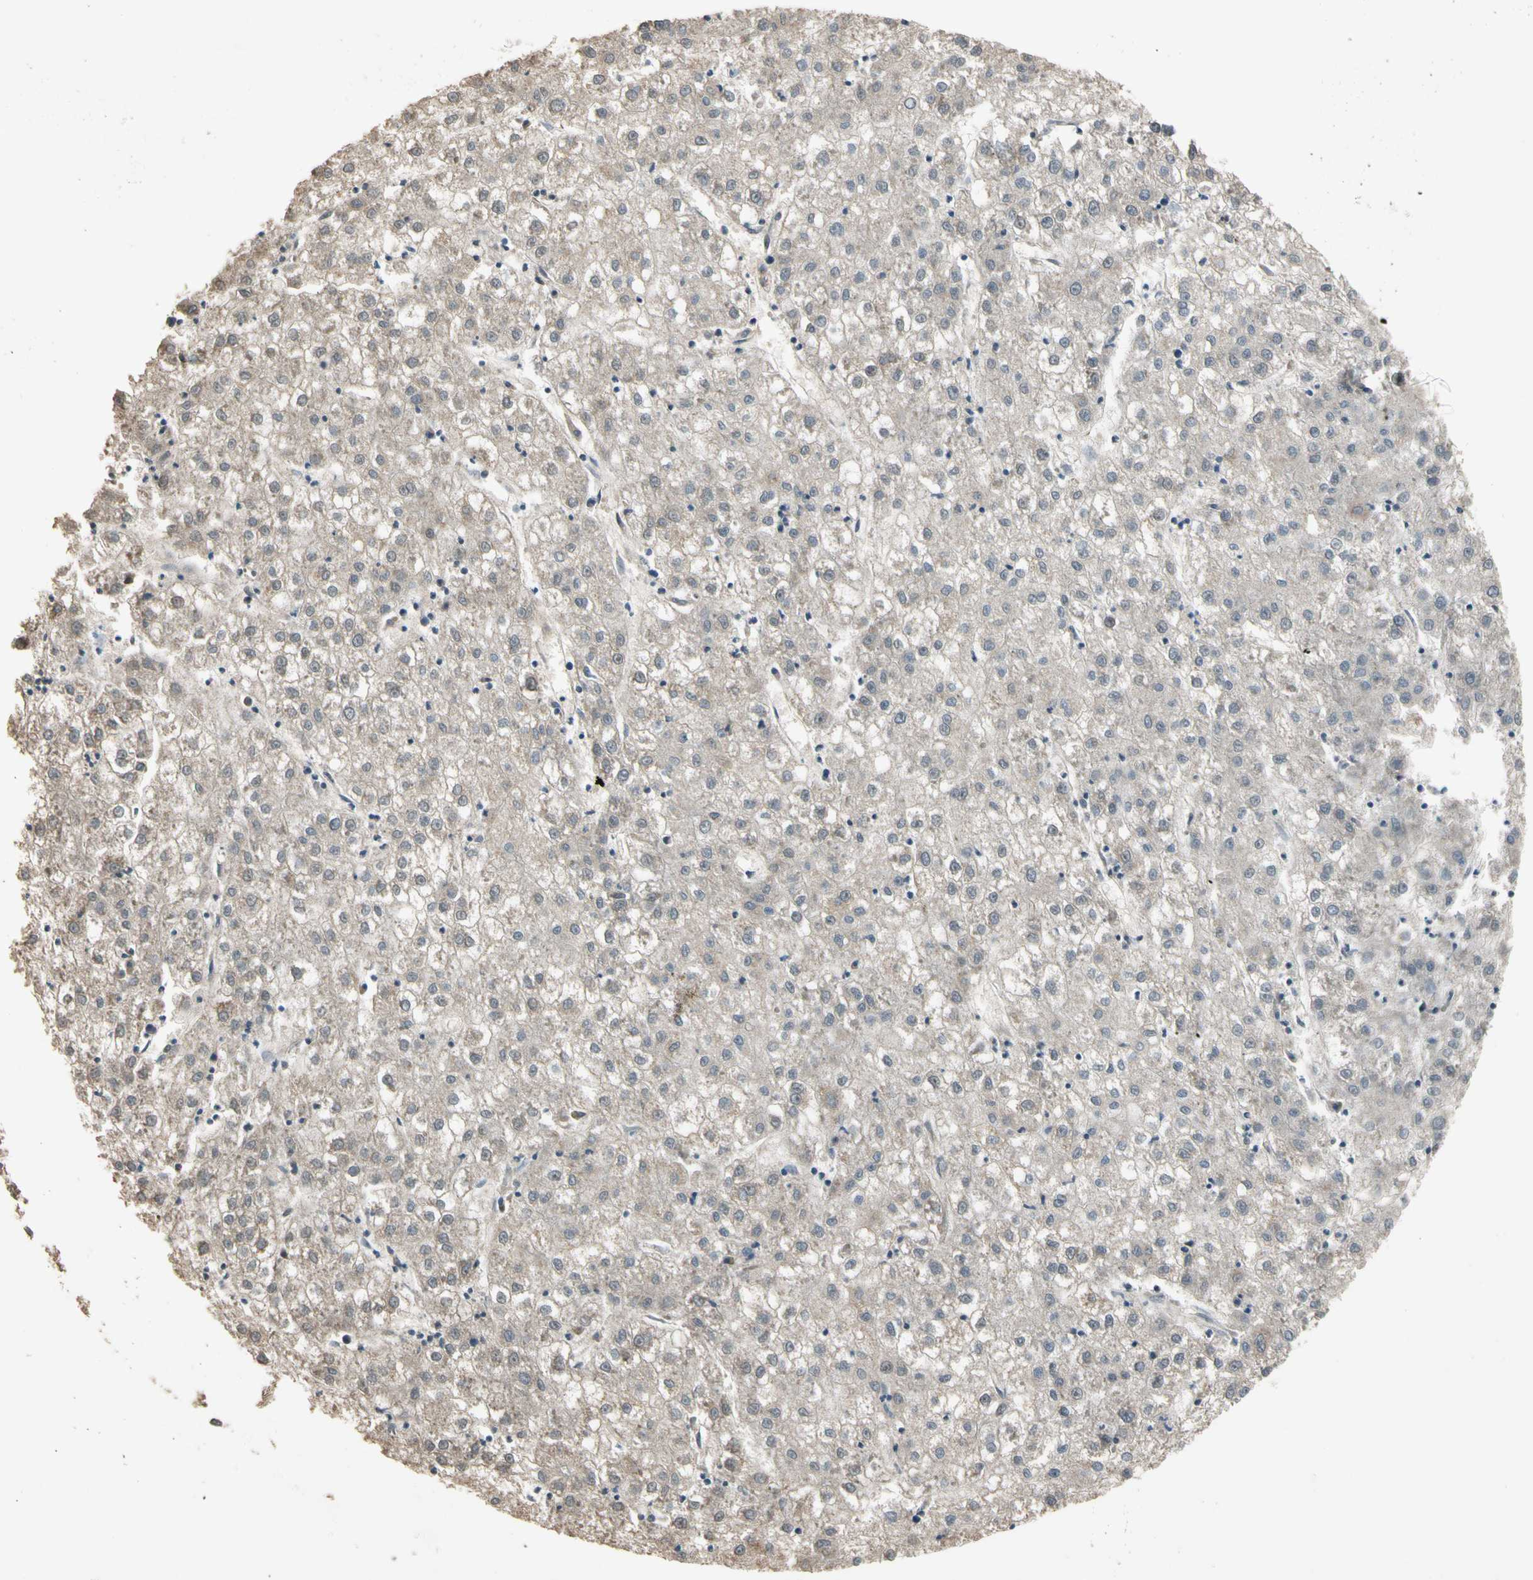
{"staining": {"intensity": "weak", "quantity": ">75%", "location": "cytoplasmic/membranous"}, "tissue": "liver cancer", "cell_type": "Tumor cells", "image_type": "cancer", "snomed": [{"axis": "morphology", "description": "Carcinoma, Hepatocellular, NOS"}, {"axis": "topography", "description": "Liver"}], "caption": "Immunohistochemical staining of human liver hepatocellular carcinoma reveals low levels of weak cytoplasmic/membranous protein staining in about >75% of tumor cells.", "gene": "ZNF184", "patient": {"sex": "male", "age": 72}}